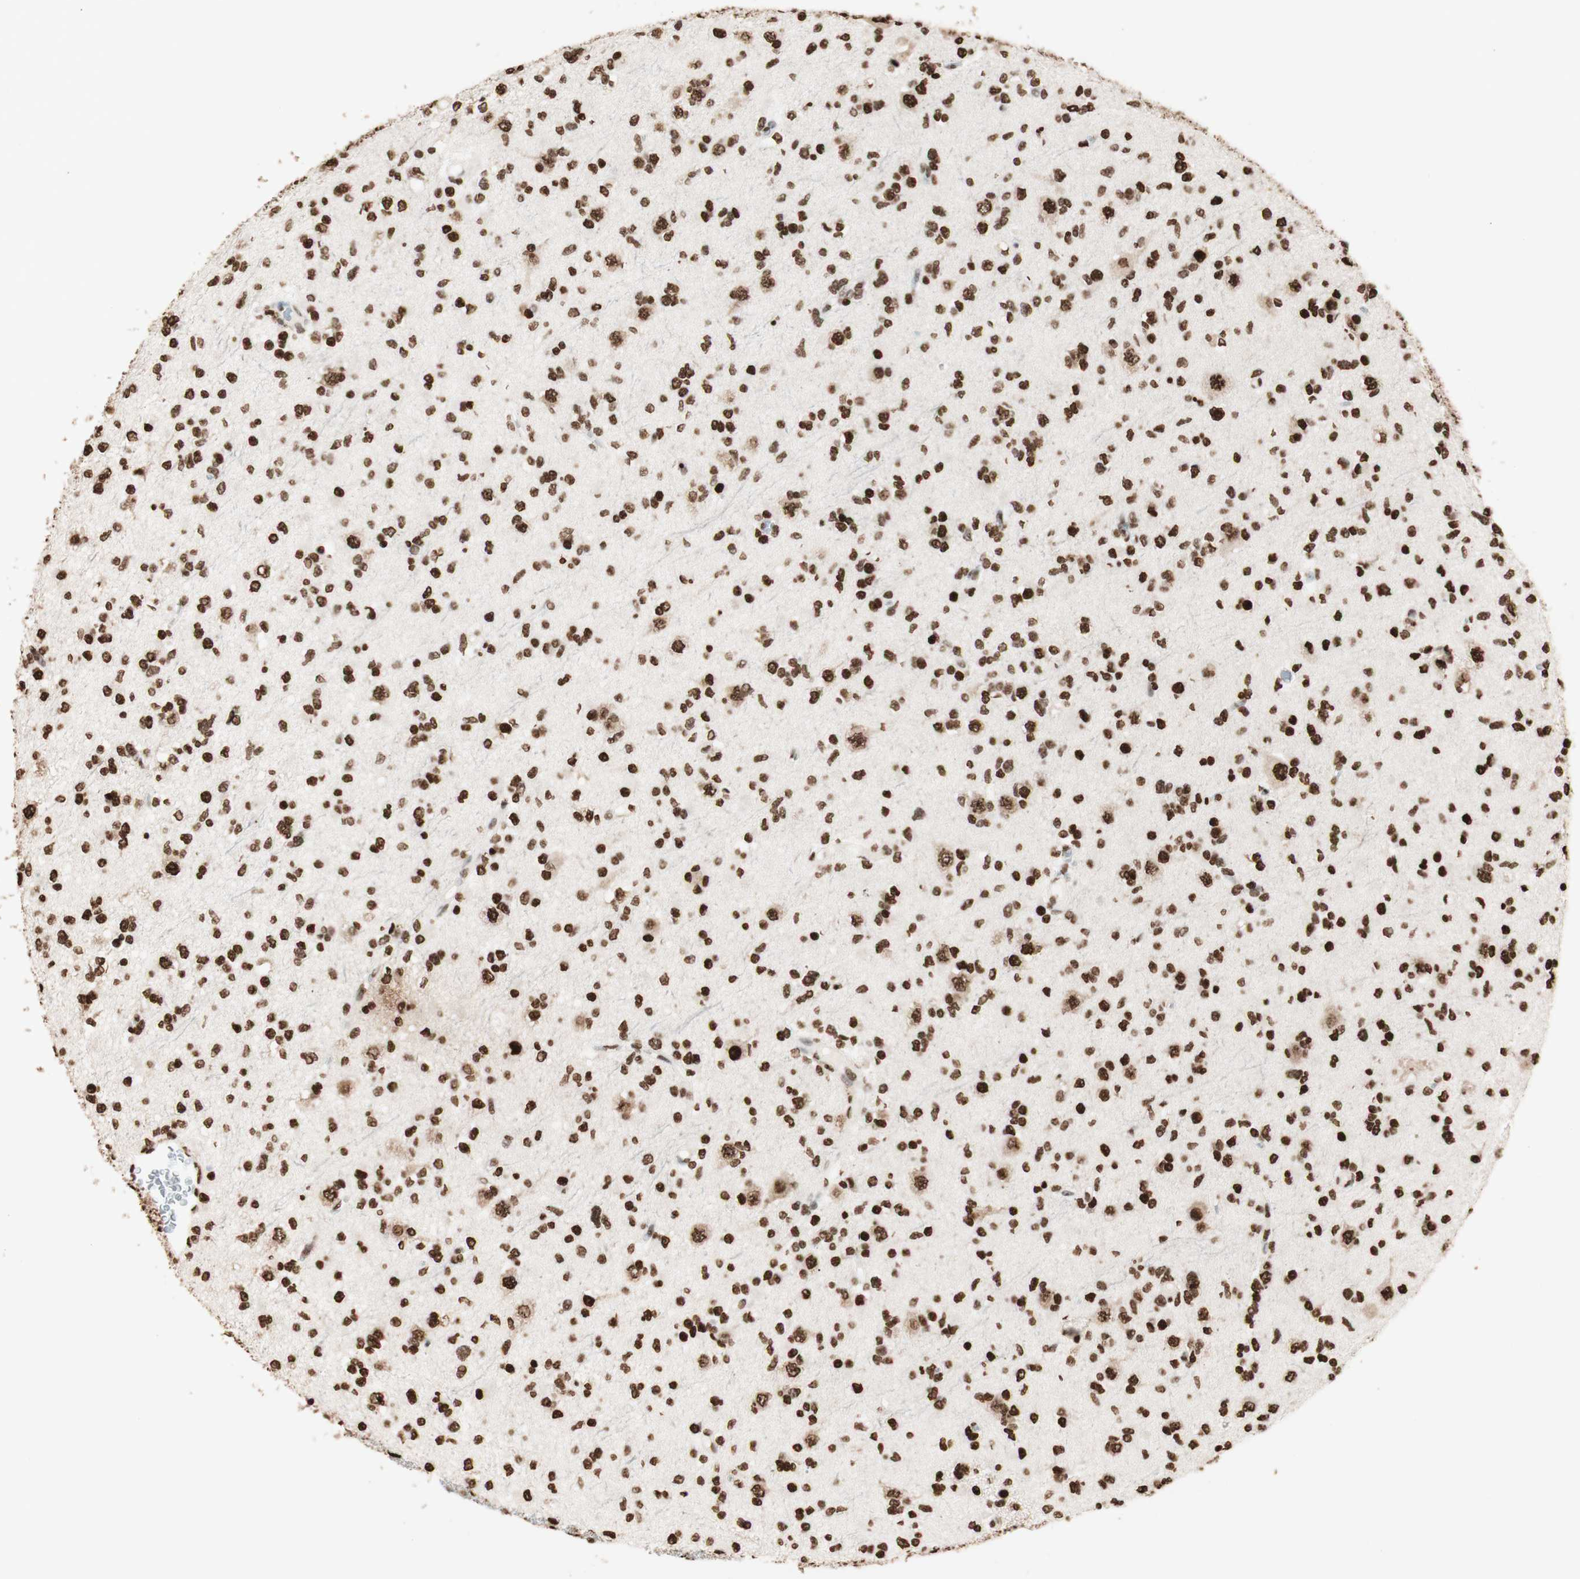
{"staining": {"intensity": "strong", "quantity": ">75%", "location": "nuclear"}, "tissue": "glioma", "cell_type": "Tumor cells", "image_type": "cancer", "snomed": [{"axis": "morphology", "description": "Glioma, malignant, Low grade"}, {"axis": "topography", "description": "Brain"}], "caption": "DAB (3,3'-diaminobenzidine) immunohistochemical staining of human low-grade glioma (malignant) displays strong nuclear protein staining in approximately >75% of tumor cells.", "gene": "HNRNPA2B1", "patient": {"sex": "female", "age": 22}}